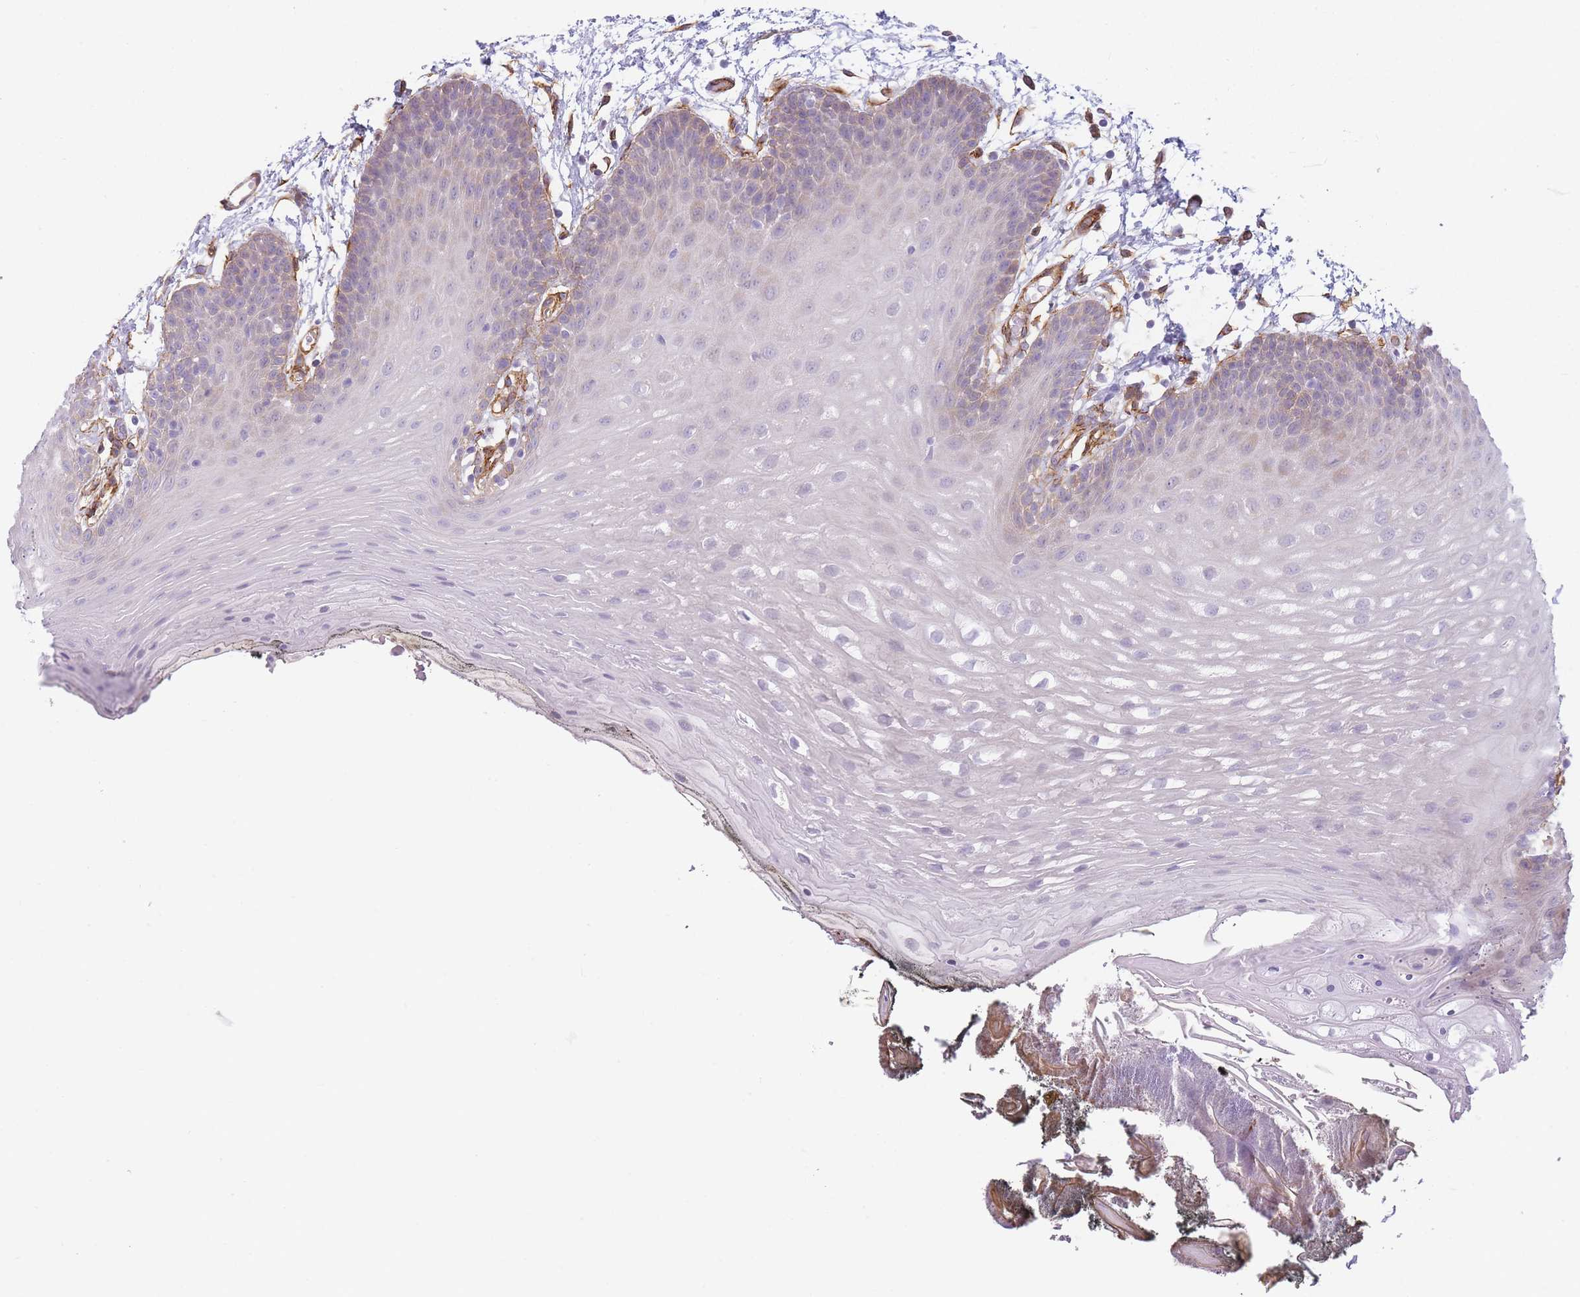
{"staining": {"intensity": "weak", "quantity": "<25%", "location": "cytoplasmic/membranous"}, "tissue": "oral mucosa", "cell_type": "Squamous epithelial cells", "image_type": "normal", "snomed": [{"axis": "morphology", "description": "Normal tissue, NOS"}, {"axis": "morphology", "description": "Squamous cell carcinoma, NOS"}, {"axis": "topography", "description": "Oral tissue"}, {"axis": "topography", "description": "Head-Neck"}], "caption": "There is no significant expression in squamous epithelial cells of oral mucosa. The staining is performed using DAB brown chromogen with nuclei counter-stained in using hematoxylin.", "gene": "OR6B2", "patient": {"sex": "female", "age": 81}}